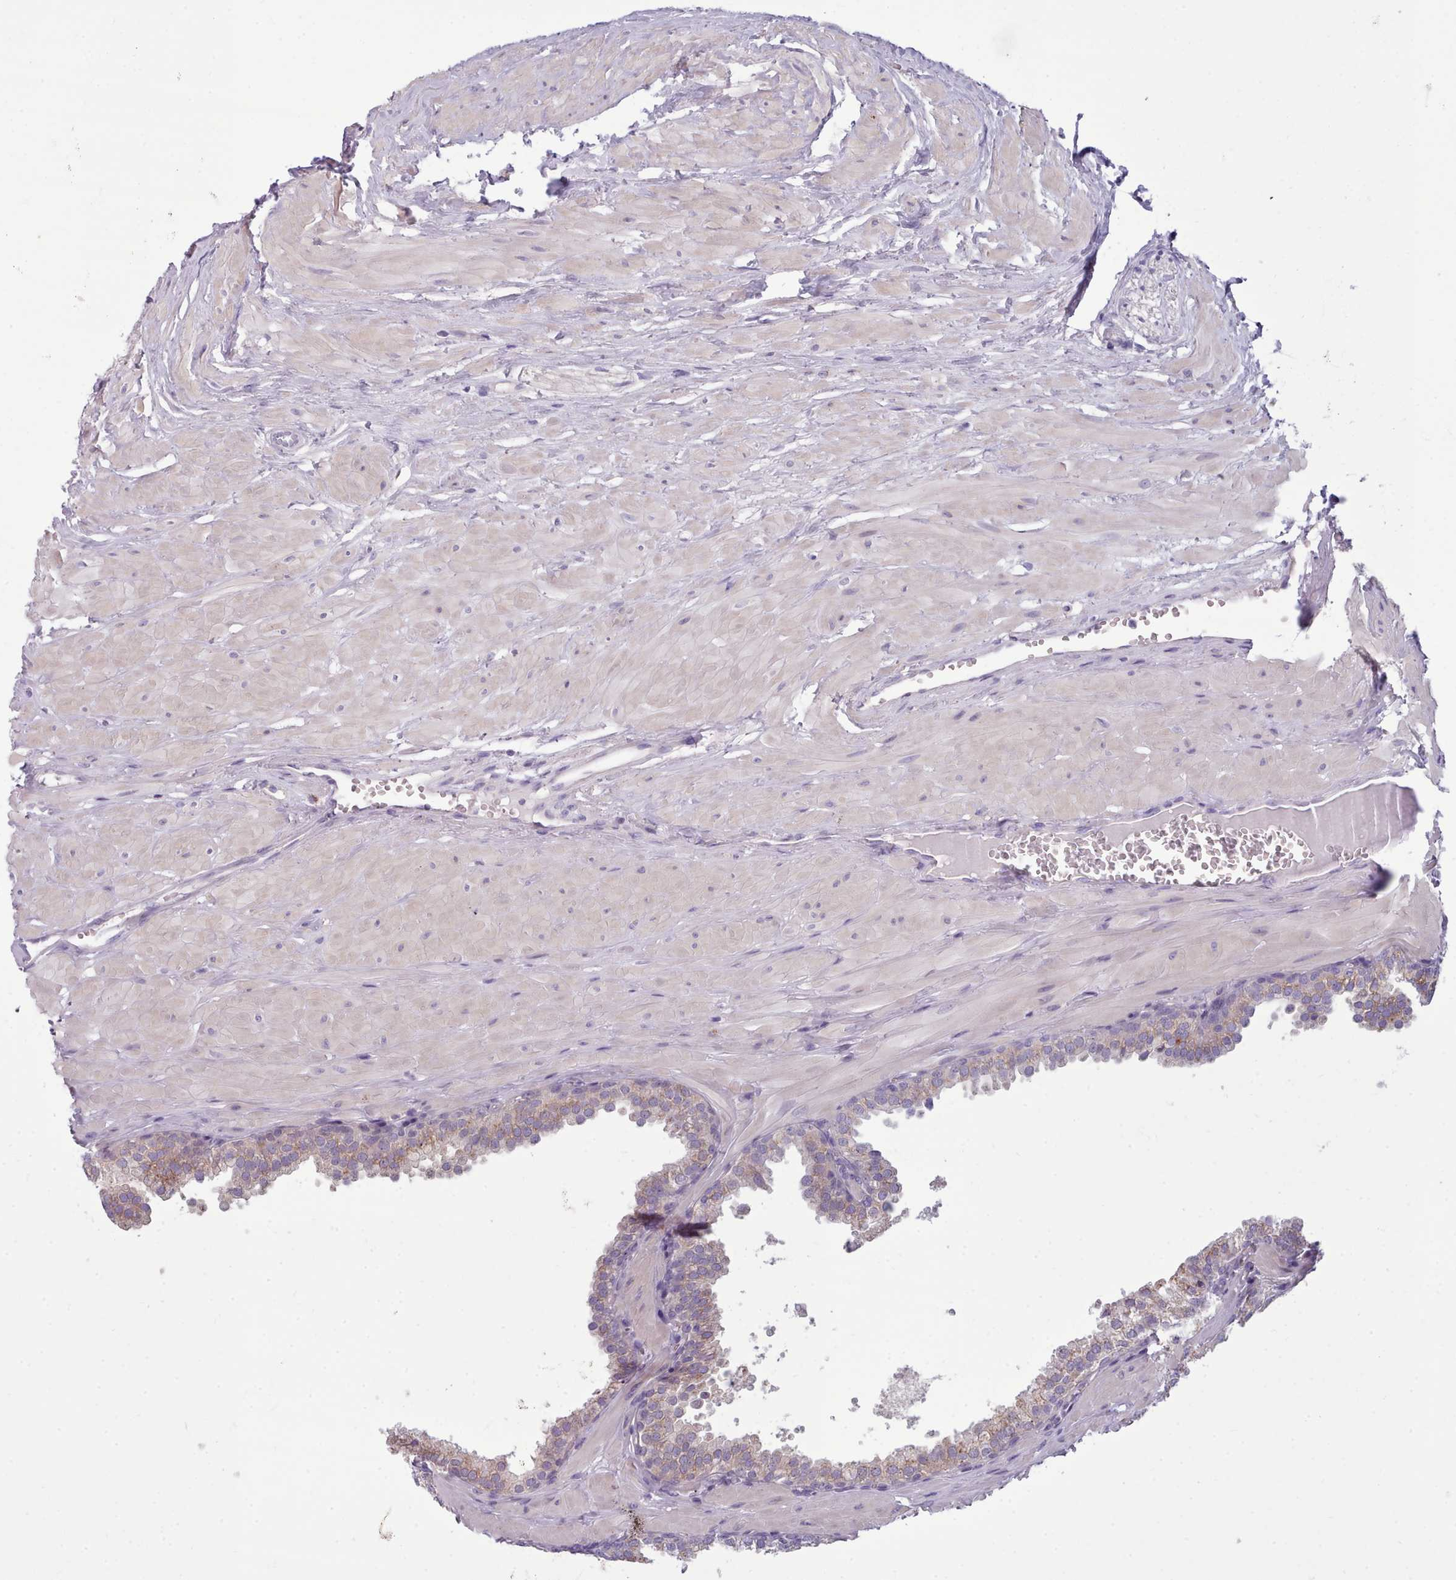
{"staining": {"intensity": "moderate", "quantity": "25%-75%", "location": "cytoplasmic/membranous"}, "tissue": "prostate", "cell_type": "Glandular cells", "image_type": "normal", "snomed": [{"axis": "morphology", "description": "Normal tissue, NOS"}, {"axis": "topography", "description": "Prostate"}, {"axis": "topography", "description": "Peripheral nerve tissue"}], "caption": "Immunohistochemistry micrograph of unremarkable prostate: human prostate stained using immunohistochemistry (IHC) displays medium levels of moderate protein expression localized specifically in the cytoplasmic/membranous of glandular cells, appearing as a cytoplasmic/membranous brown color.", "gene": "MYRFL", "patient": {"sex": "male", "age": 55}}